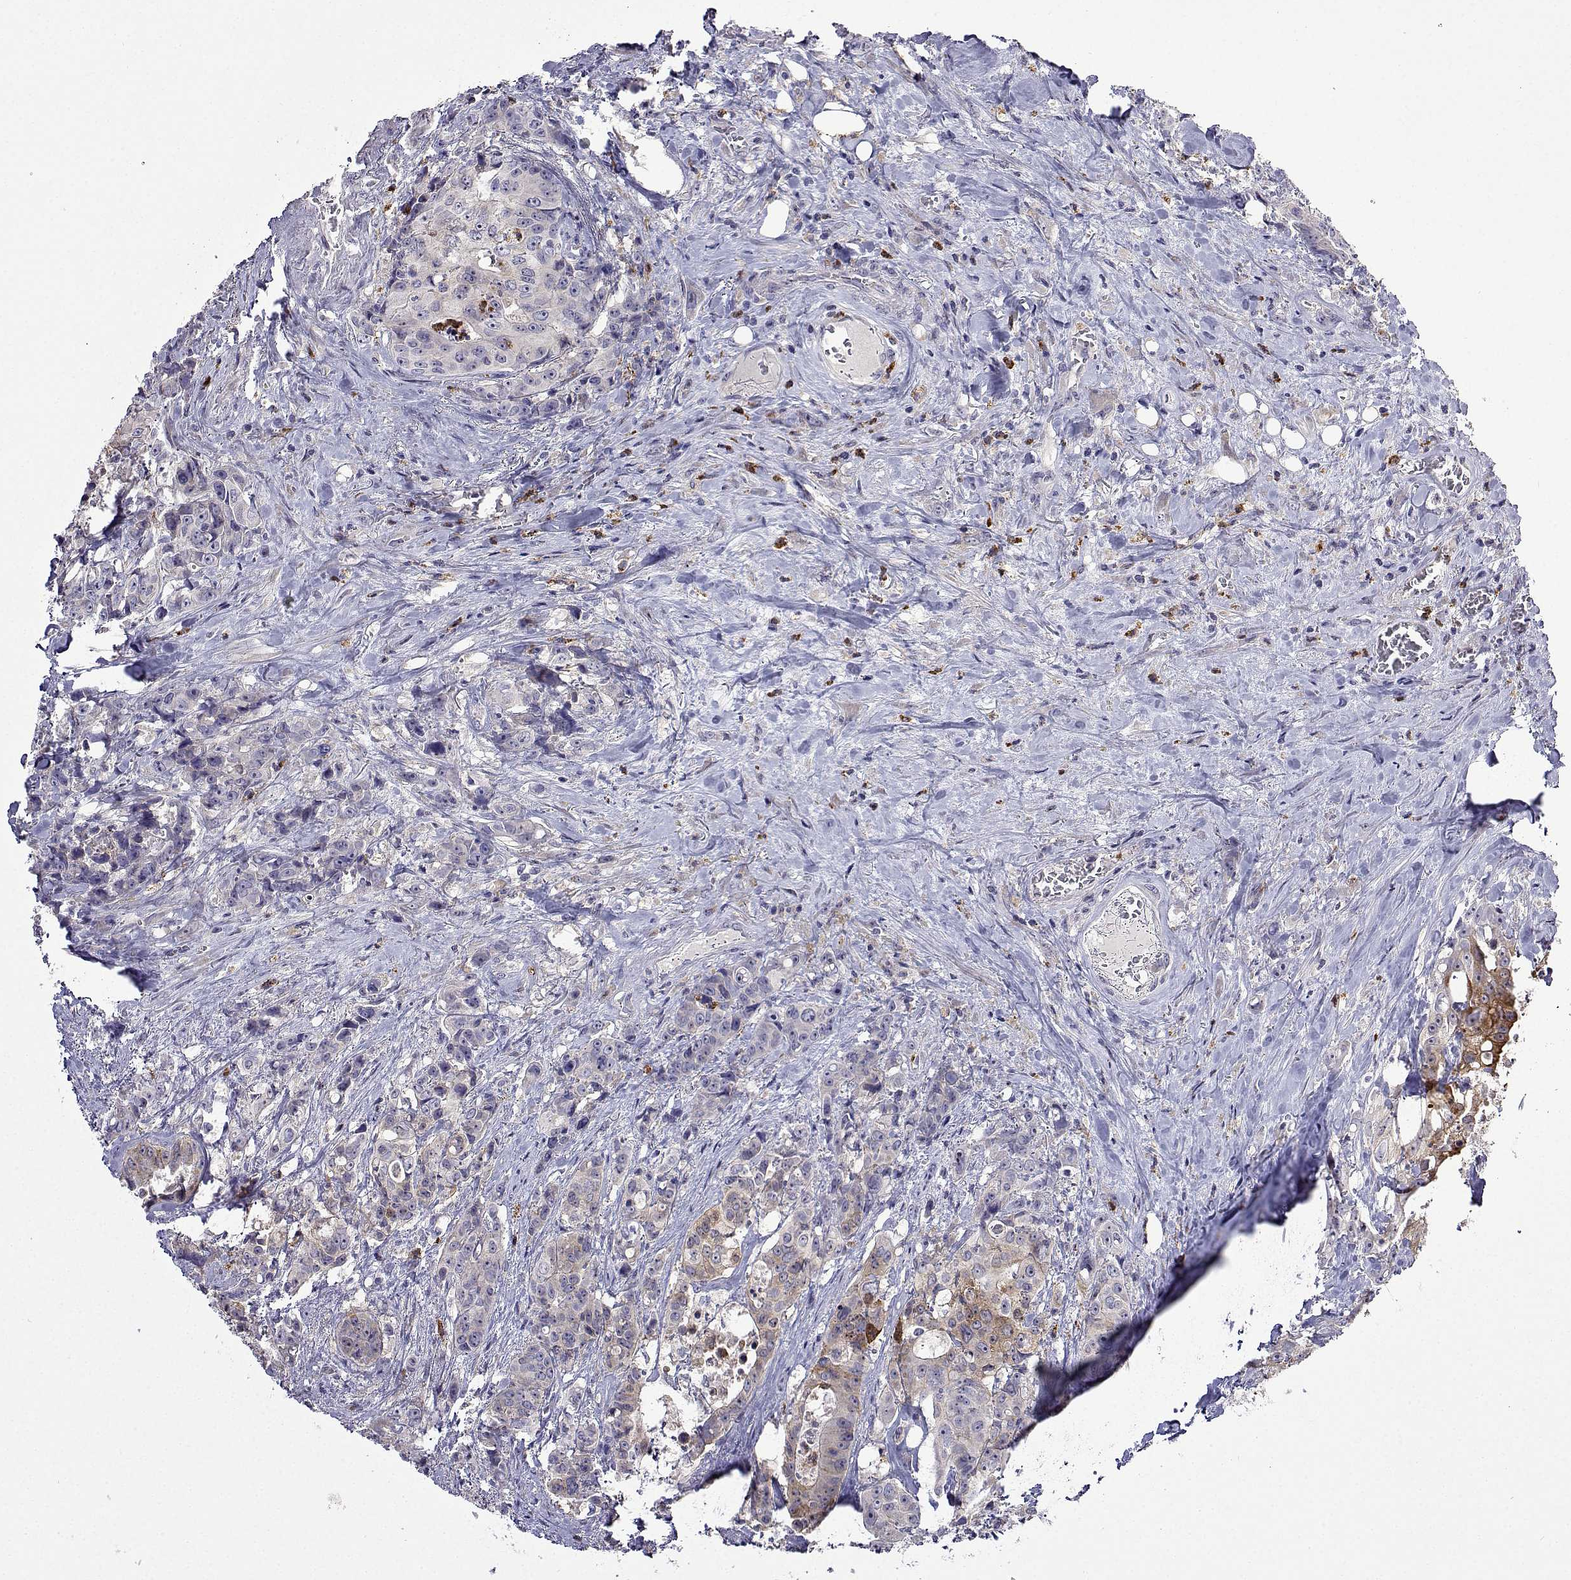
{"staining": {"intensity": "weak", "quantity": "<25%", "location": "cytoplasmic/membranous"}, "tissue": "colorectal cancer", "cell_type": "Tumor cells", "image_type": "cancer", "snomed": [{"axis": "morphology", "description": "Adenocarcinoma, NOS"}, {"axis": "topography", "description": "Rectum"}], "caption": "Tumor cells show no significant expression in adenocarcinoma (colorectal). The staining was performed using DAB (3,3'-diaminobenzidine) to visualize the protein expression in brown, while the nuclei were stained in blue with hematoxylin (Magnification: 20x).", "gene": "SULT2A1", "patient": {"sex": "female", "age": 62}}